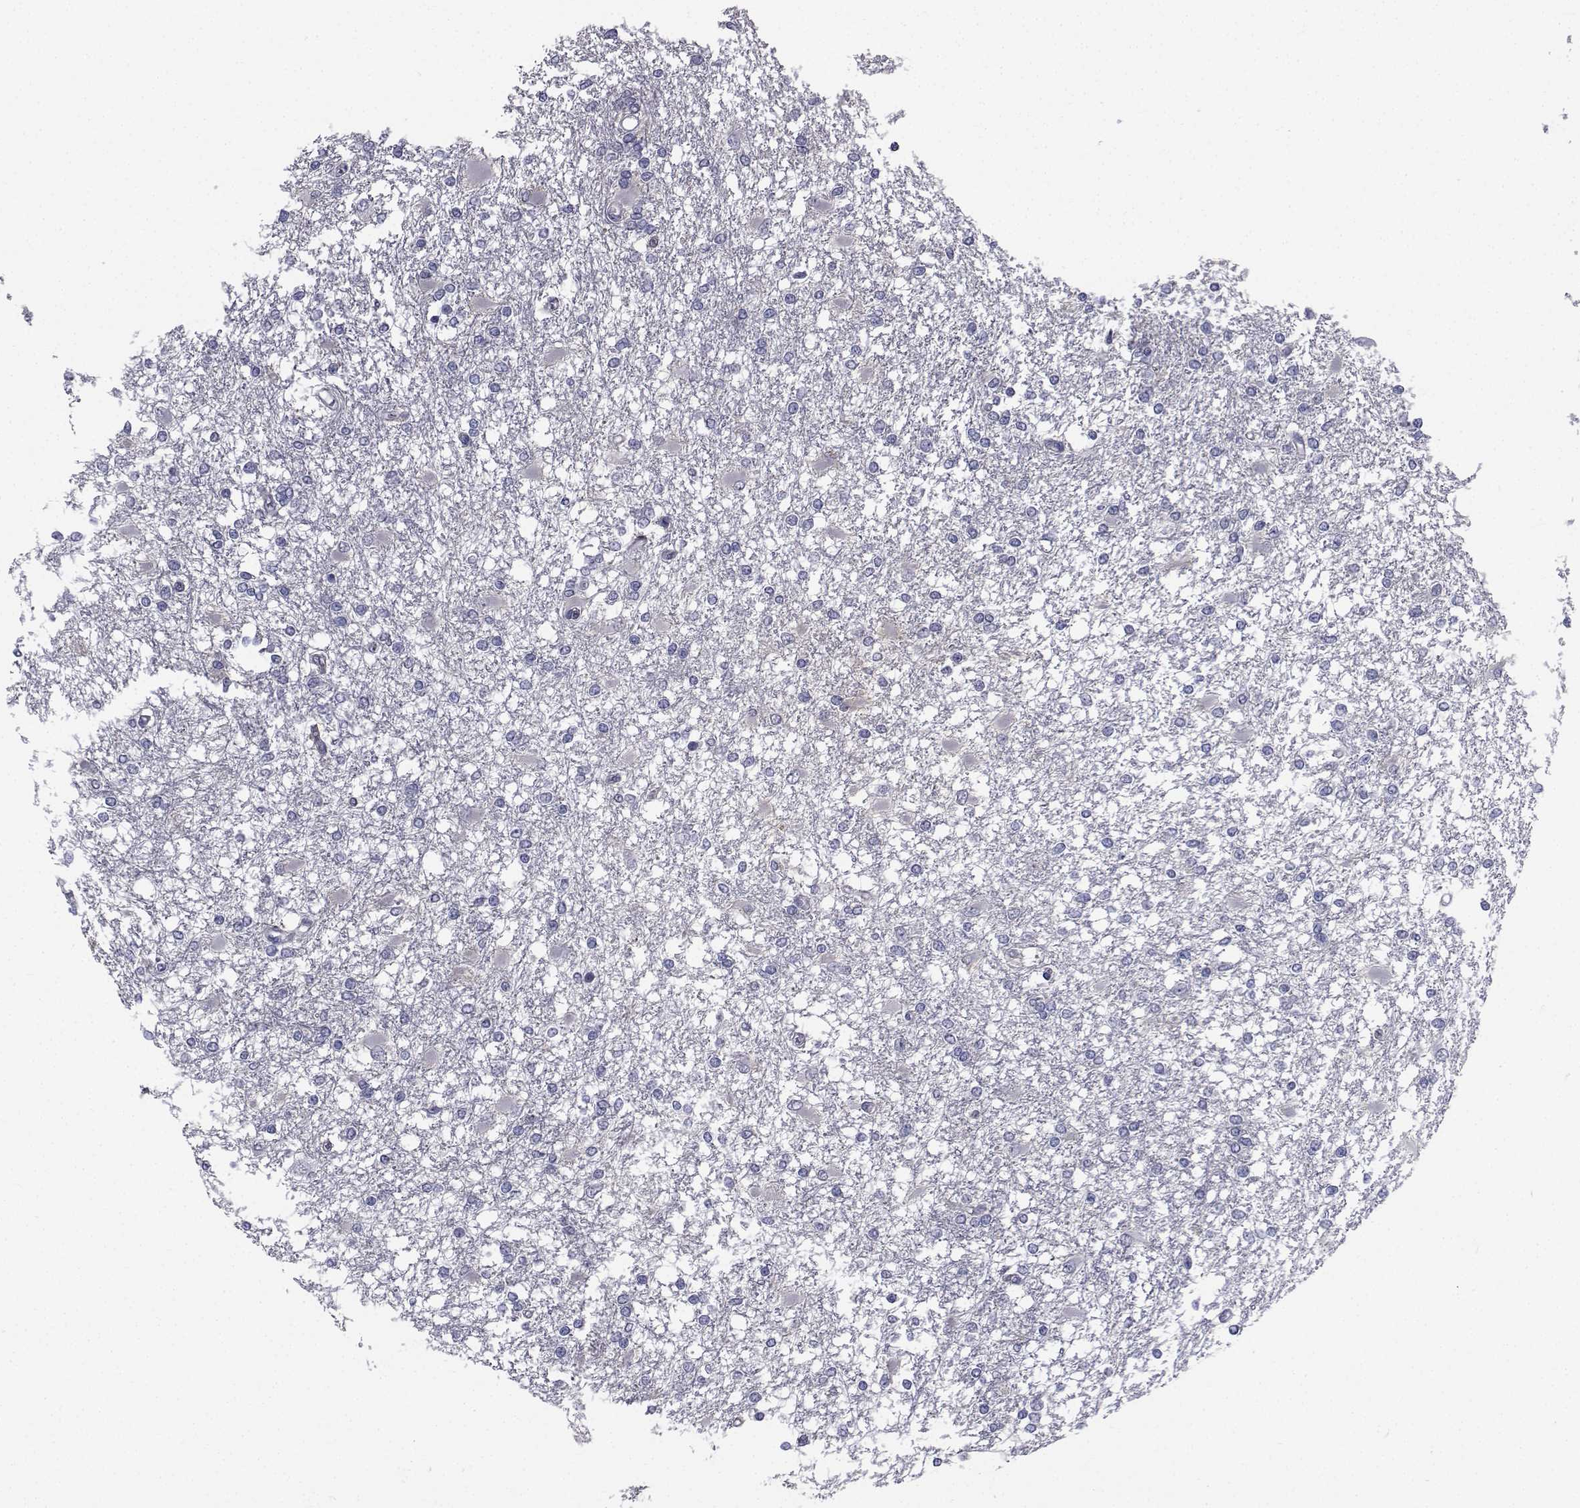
{"staining": {"intensity": "negative", "quantity": "none", "location": "none"}, "tissue": "glioma", "cell_type": "Tumor cells", "image_type": "cancer", "snomed": [{"axis": "morphology", "description": "Glioma, malignant, High grade"}, {"axis": "topography", "description": "Cerebral cortex"}], "caption": "An image of human high-grade glioma (malignant) is negative for staining in tumor cells. (Stains: DAB (3,3'-diaminobenzidine) immunohistochemistry with hematoxylin counter stain, Microscopy: brightfield microscopy at high magnification).", "gene": "CHRNA1", "patient": {"sex": "male", "age": 79}}